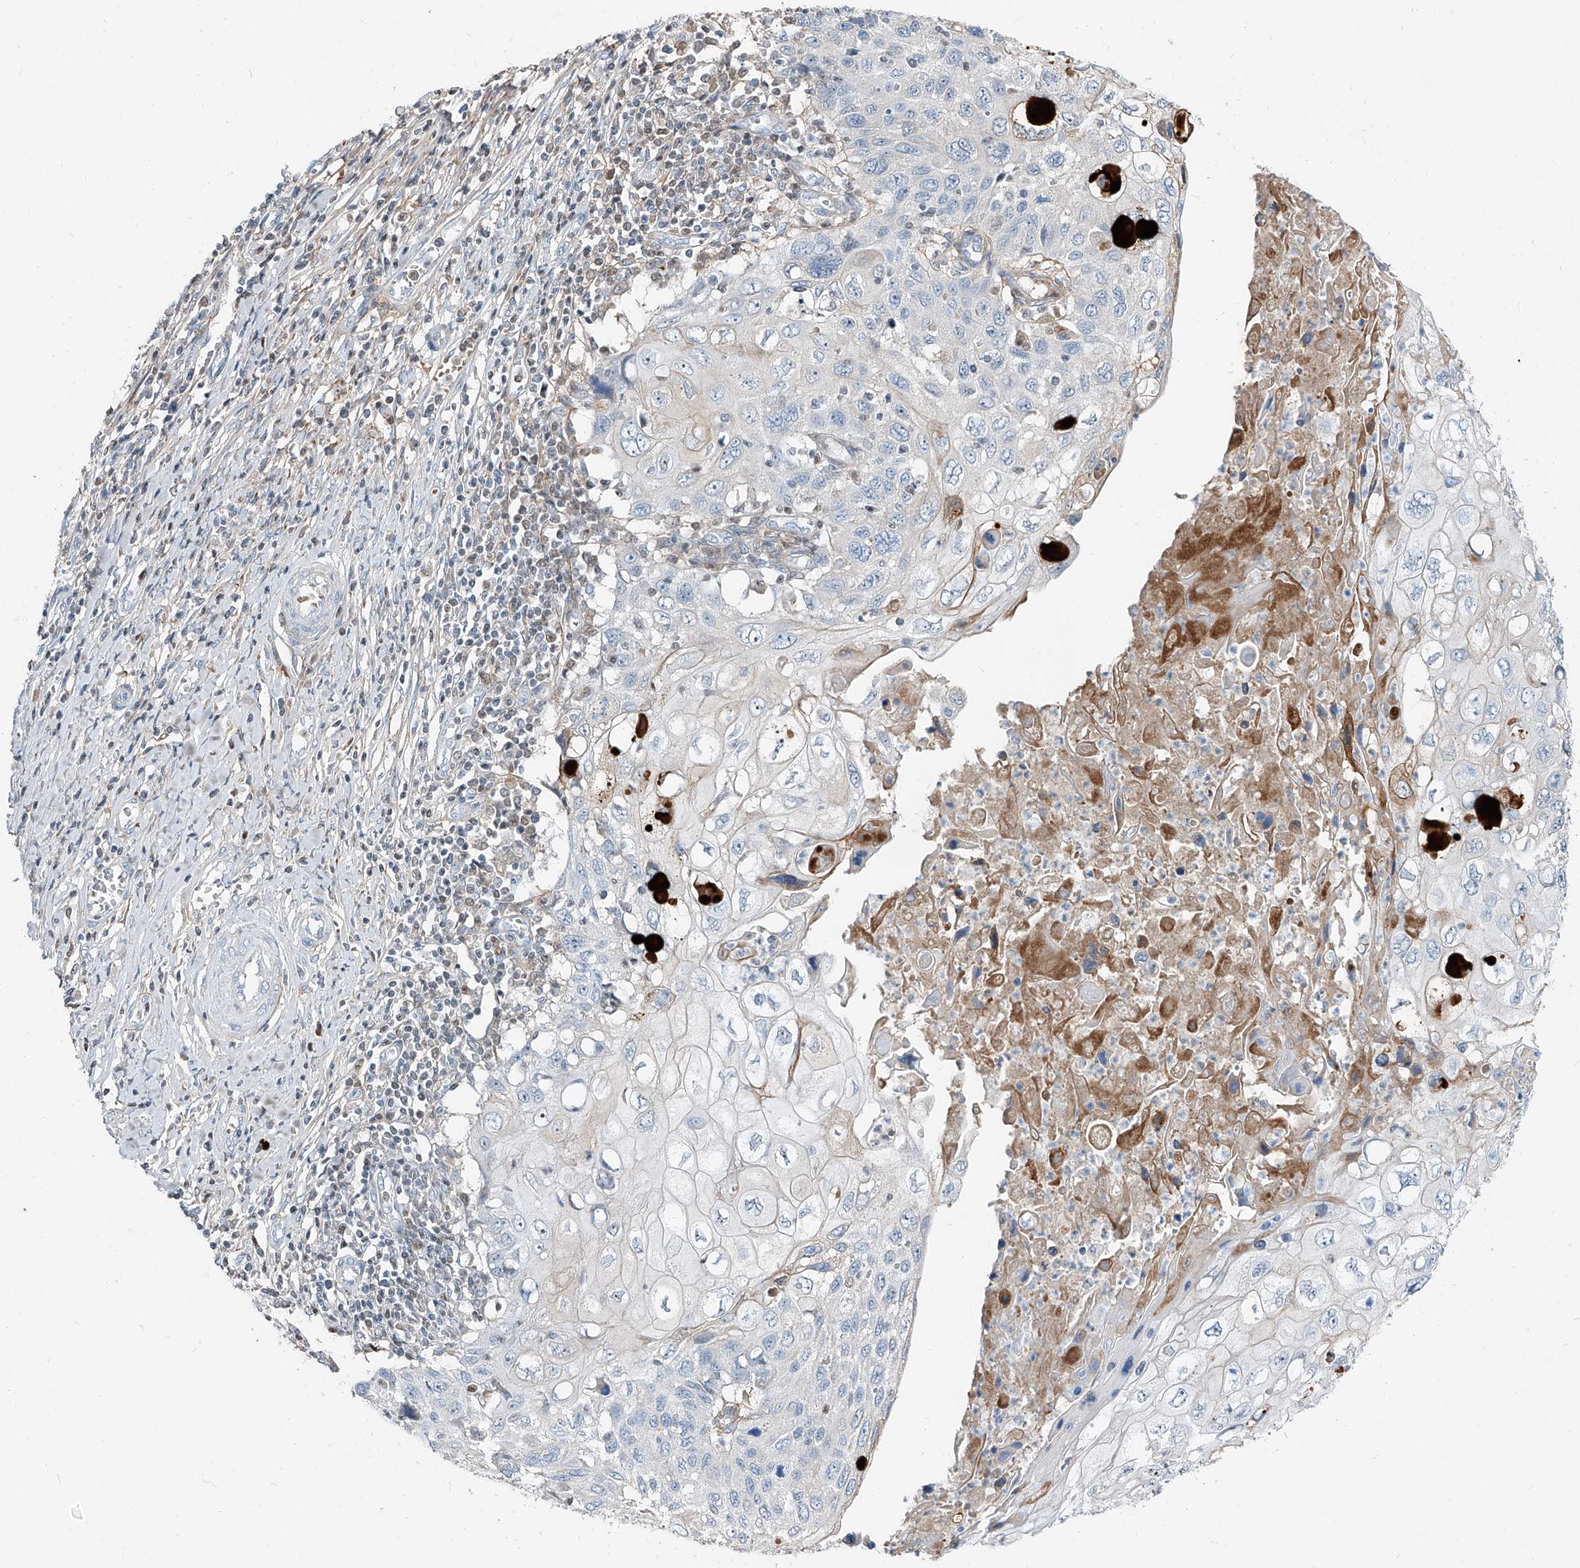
{"staining": {"intensity": "negative", "quantity": "none", "location": "none"}, "tissue": "cervical cancer", "cell_type": "Tumor cells", "image_type": "cancer", "snomed": [{"axis": "morphology", "description": "Squamous cell carcinoma, NOS"}, {"axis": "topography", "description": "Cervix"}], "caption": "This image is of squamous cell carcinoma (cervical) stained with immunohistochemistry (IHC) to label a protein in brown with the nuclei are counter-stained blue. There is no staining in tumor cells.", "gene": "HOXA3", "patient": {"sex": "female", "age": 70}}